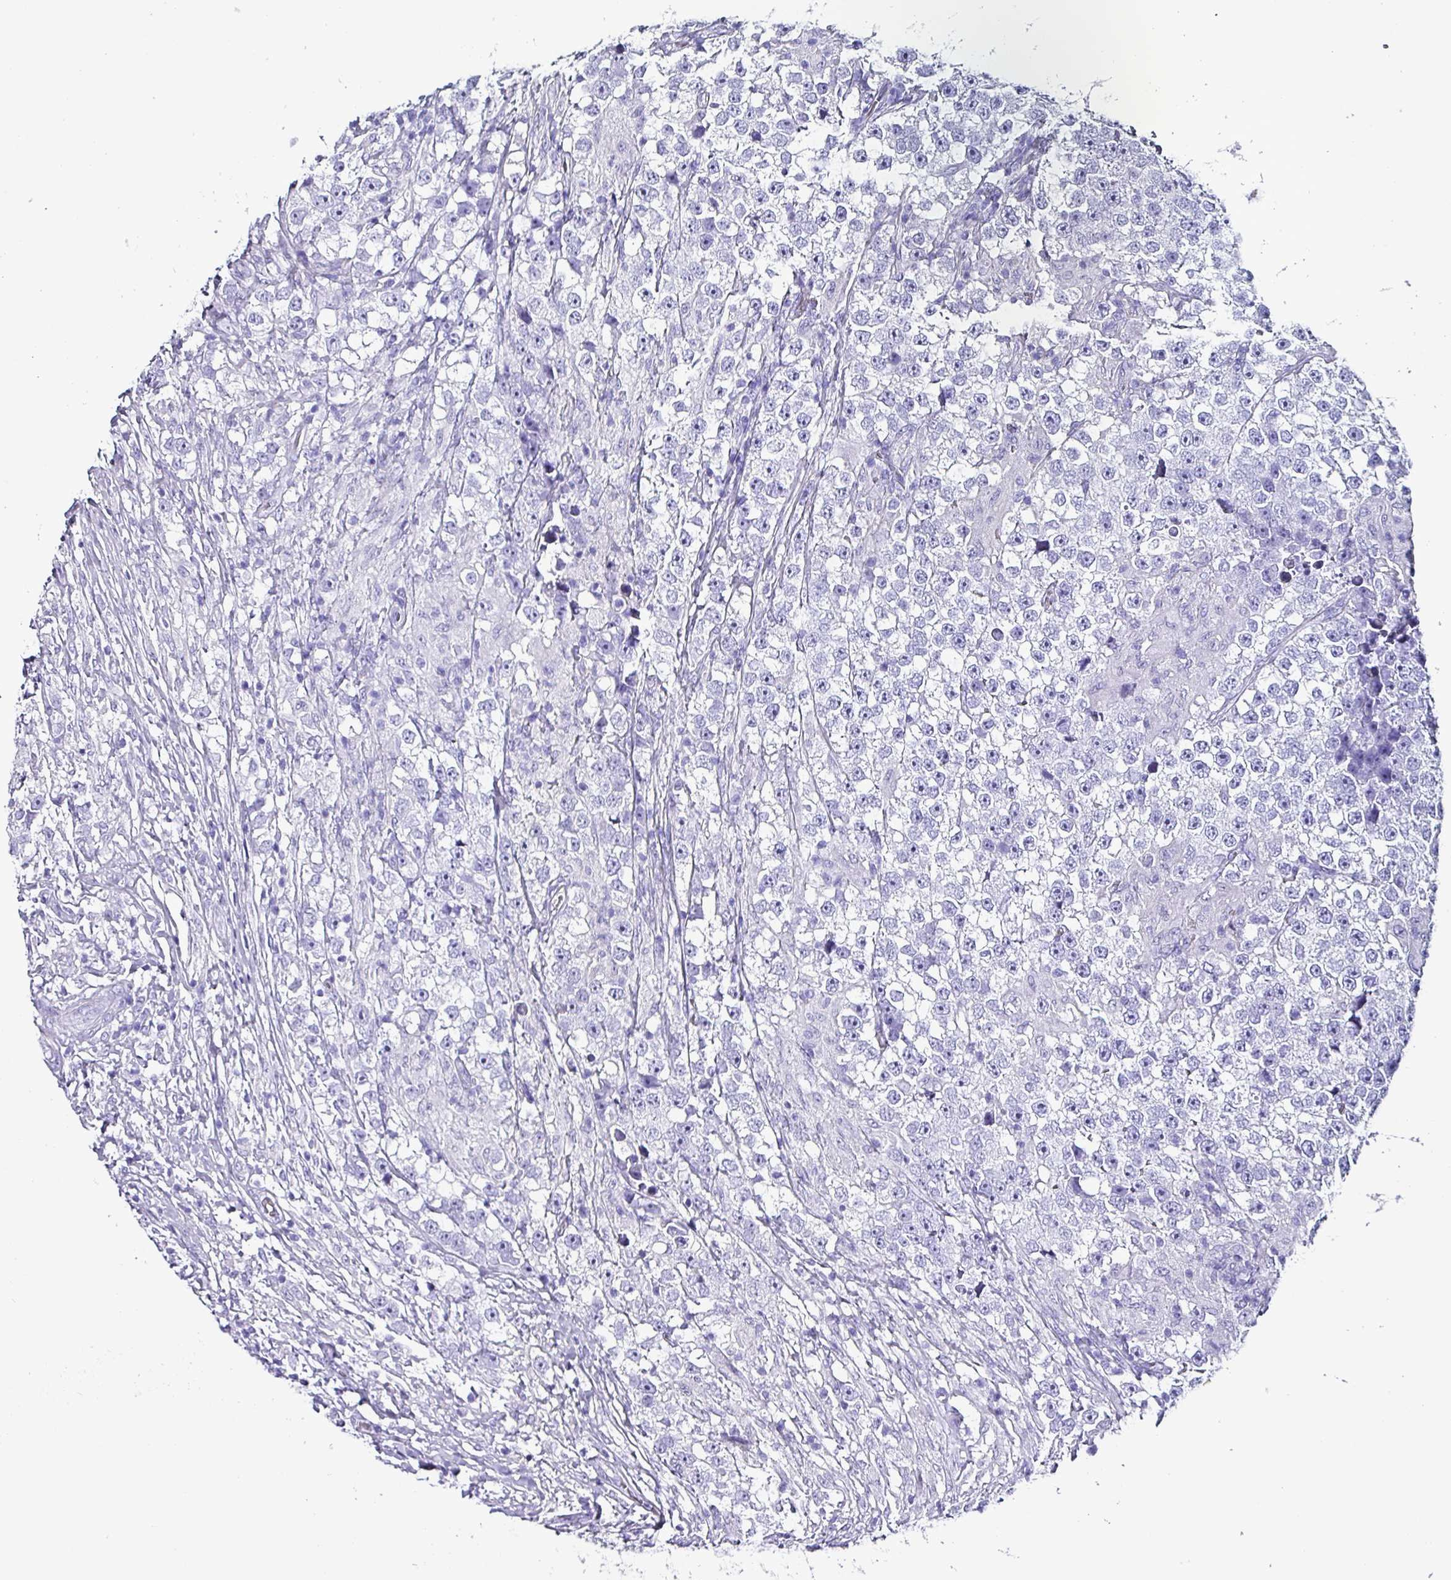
{"staining": {"intensity": "negative", "quantity": "none", "location": "none"}, "tissue": "testis cancer", "cell_type": "Tumor cells", "image_type": "cancer", "snomed": [{"axis": "morphology", "description": "Seminoma, NOS"}, {"axis": "topography", "description": "Testis"}], "caption": "Tumor cells are negative for brown protein staining in testis cancer. (DAB immunohistochemistry (IHC), high magnification).", "gene": "KRT6C", "patient": {"sex": "male", "age": 46}}